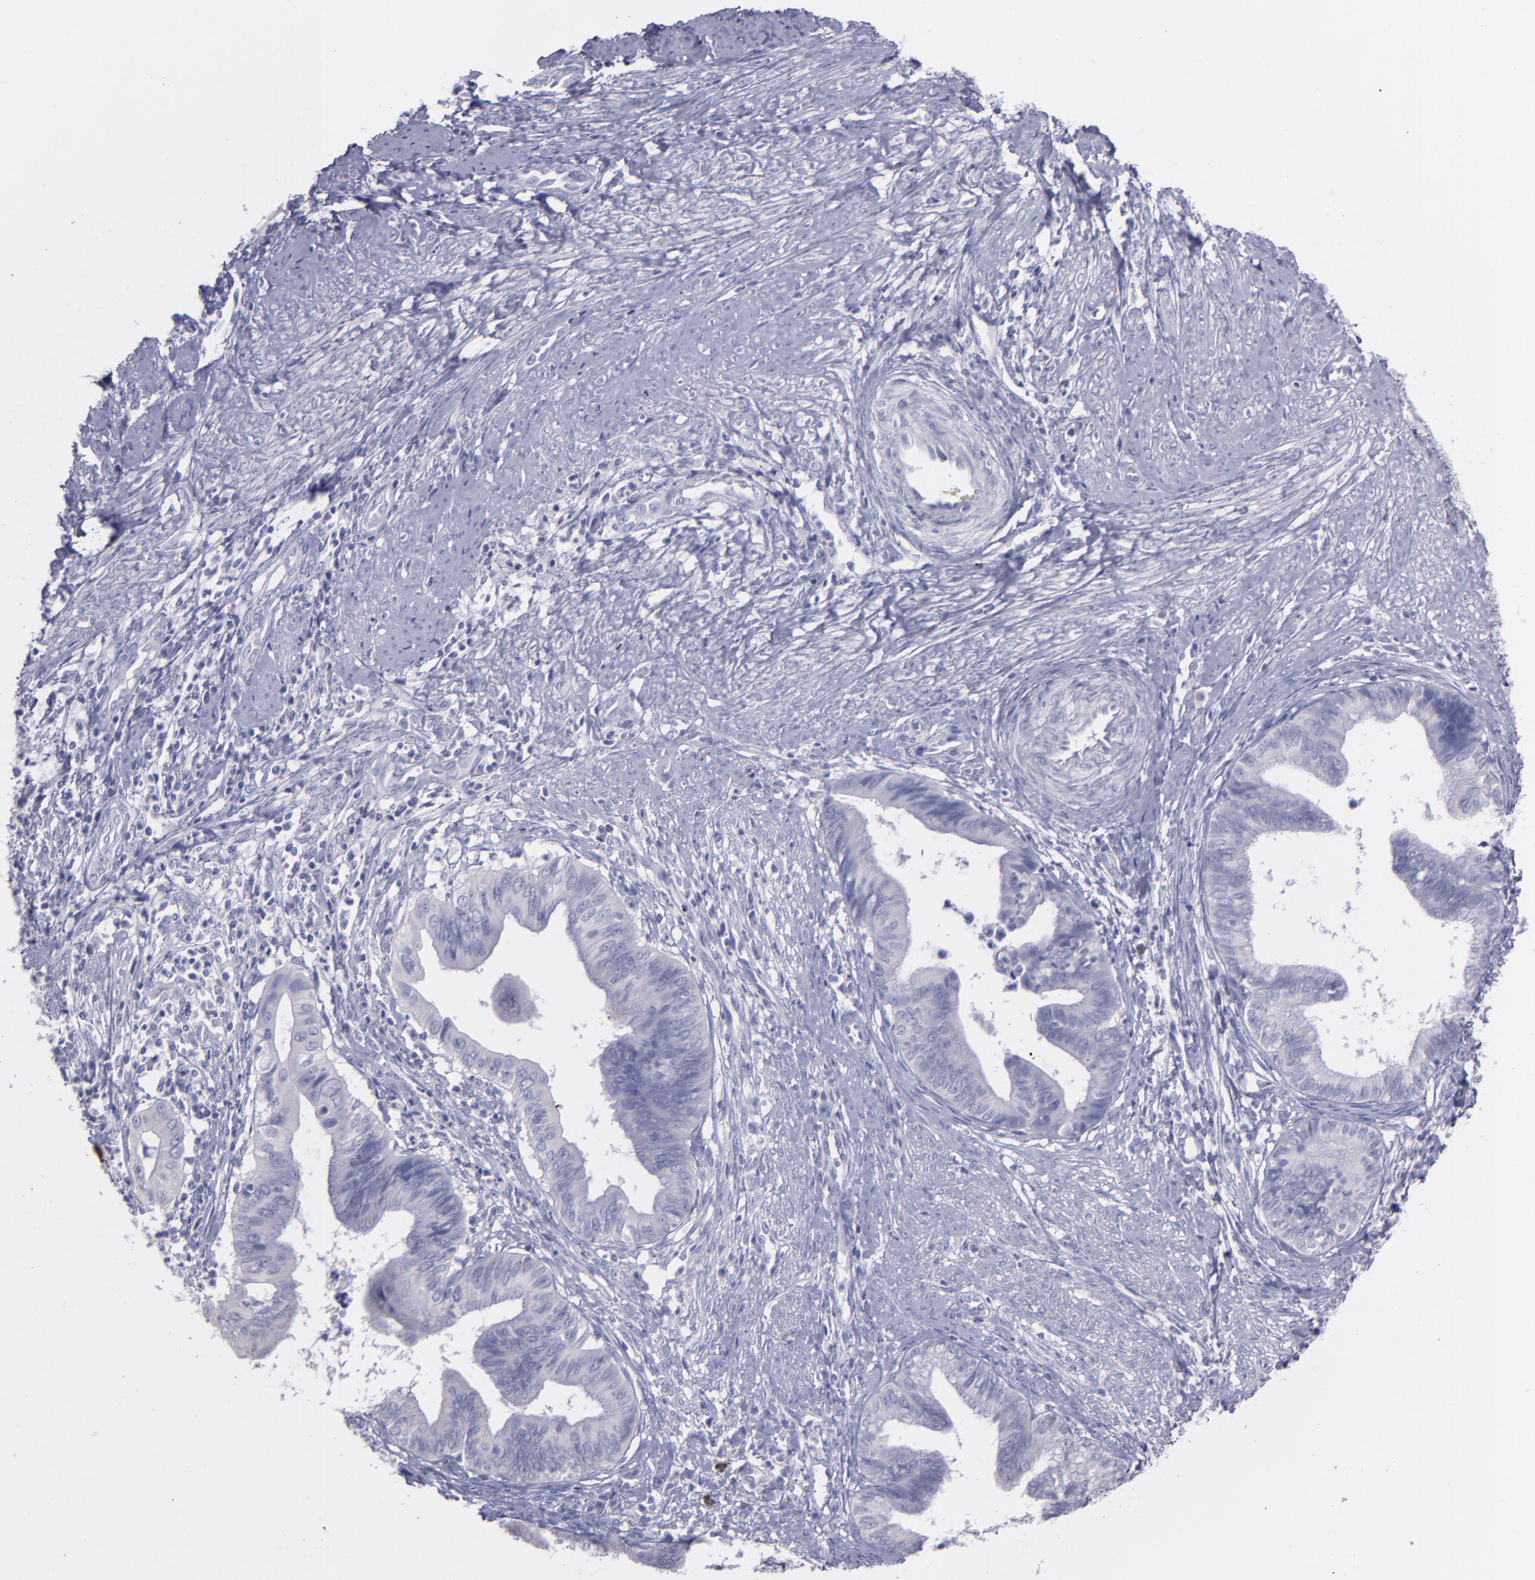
{"staining": {"intensity": "negative", "quantity": "none", "location": "none"}, "tissue": "cervical cancer", "cell_type": "Tumor cells", "image_type": "cancer", "snomed": [{"axis": "morphology", "description": "Adenocarcinoma, NOS"}, {"axis": "topography", "description": "Cervix"}], "caption": "The histopathology image demonstrates no significant expression in tumor cells of cervical cancer (adenocarcinoma).", "gene": "SNAP25", "patient": {"sex": "female", "age": 36}}